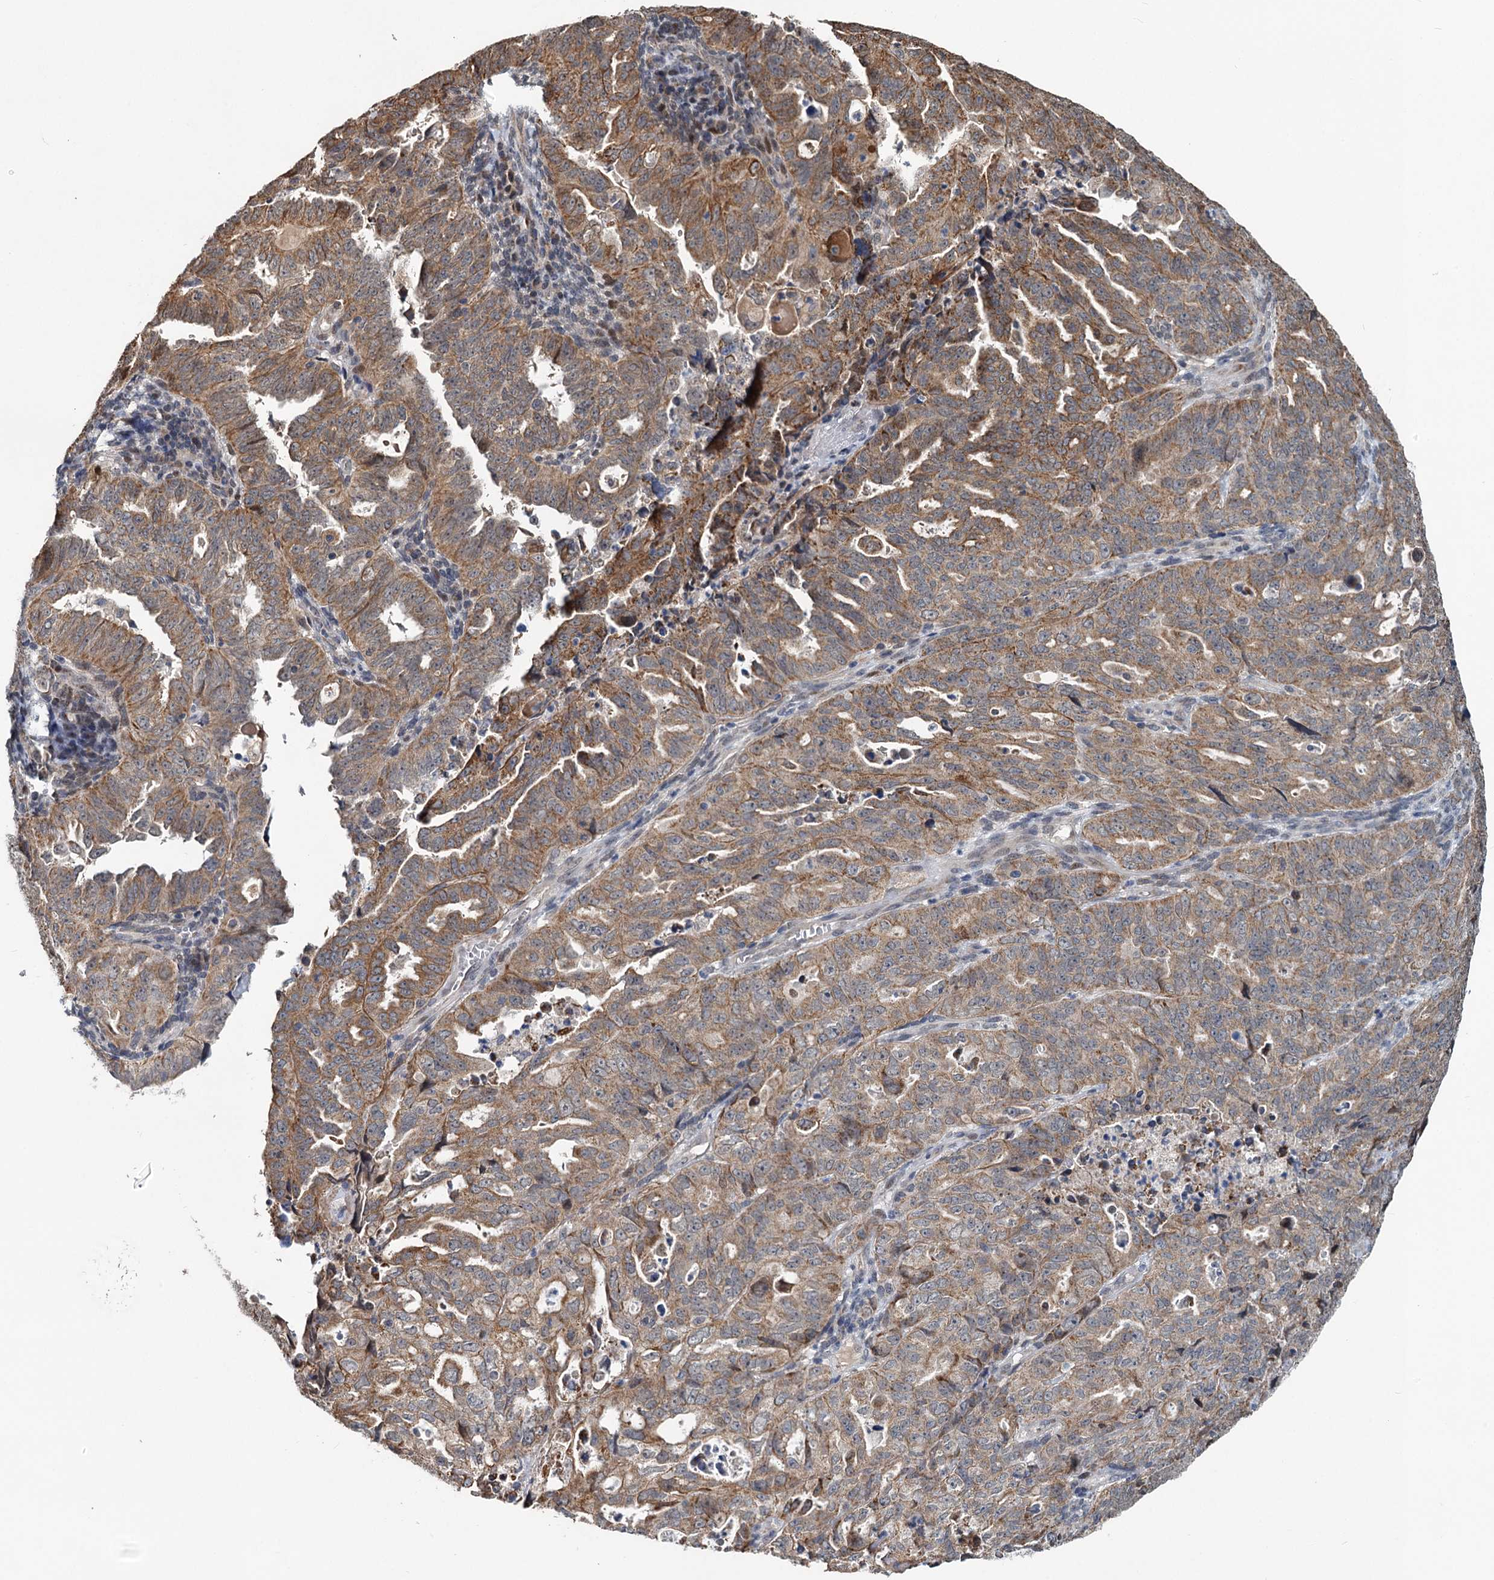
{"staining": {"intensity": "moderate", "quantity": ">75%", "location": "cytoplasmic/membranous"}, "tissue": "endometrial cancer", "cell_type": "Tumor cells", "image_type": "cancer", "snomed": [{"axis": "morphology", "description": "Adenocarcinoma, NOS"}, {"axis": "topography", "description": "Endometrium"}], "caption": "A brown stain shows moderate cytoplasmic/membranous positivity of a protein in human endometrial cancer (adenocarcinoma) tumor cells.", "gene": "RITA1", "patient": {"sex": "female", "age": 65}}